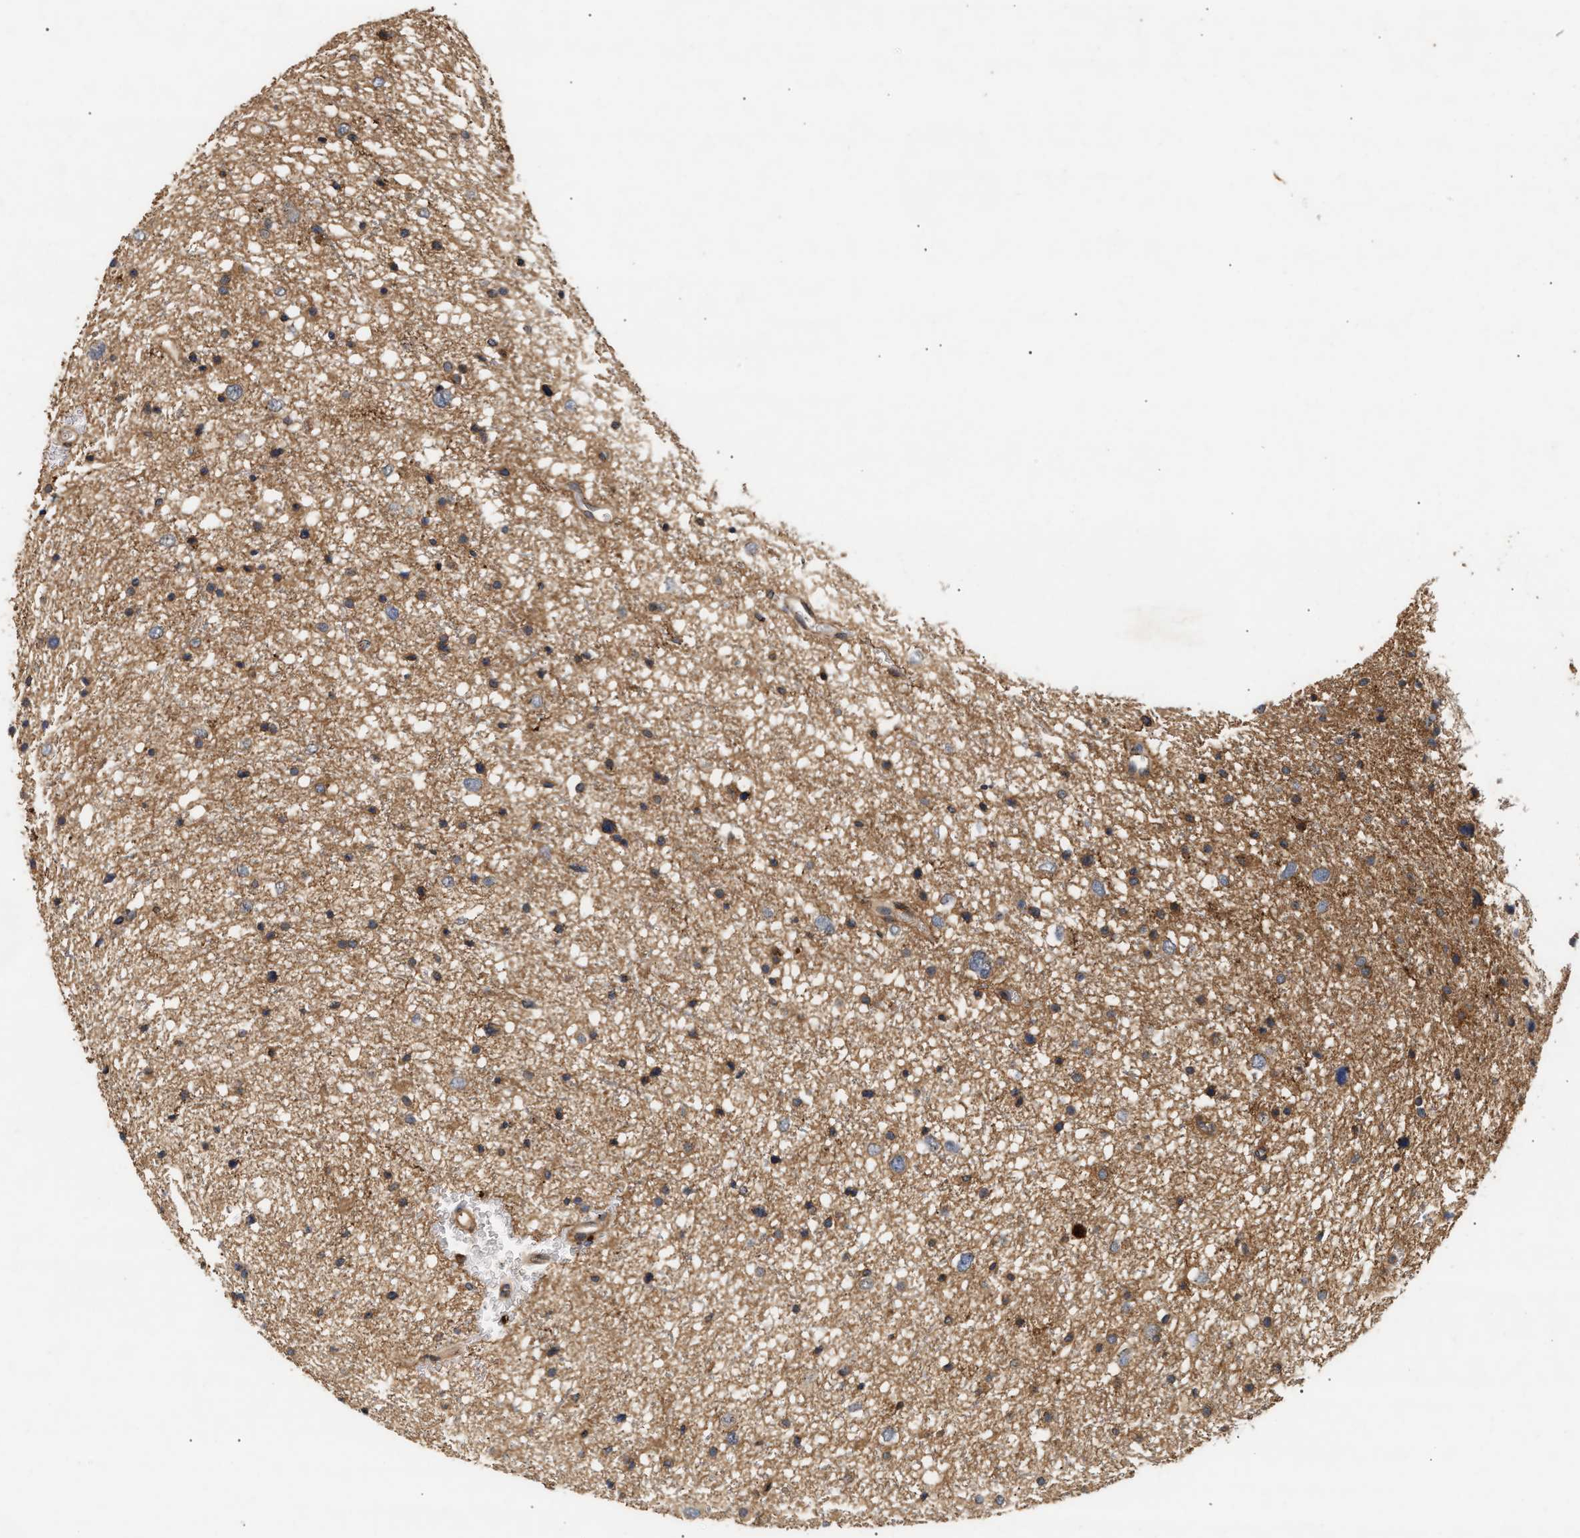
{"staining": {"intensity": "moderate", "quantity": ">75%", "location": "cytoplasmic/membranous"}, "tissue": "glioma", "cell_type": "Tumor cells", "image_type": "cancer", "snomed": [{"axis": "morphology", "description": "Glioma, malignant, Low grade"}, {"axis": "topography", "description": "Brain"}], "caption": "The histopathology image displays immunohistochemical staining of malignant glioma (low-grade). There is moderate cytoplasmic/membranous expression is identified in approximately >75% of tumor cells.", "gene": "PLCD1", "patient": {"sex": "female", "age": 37}}